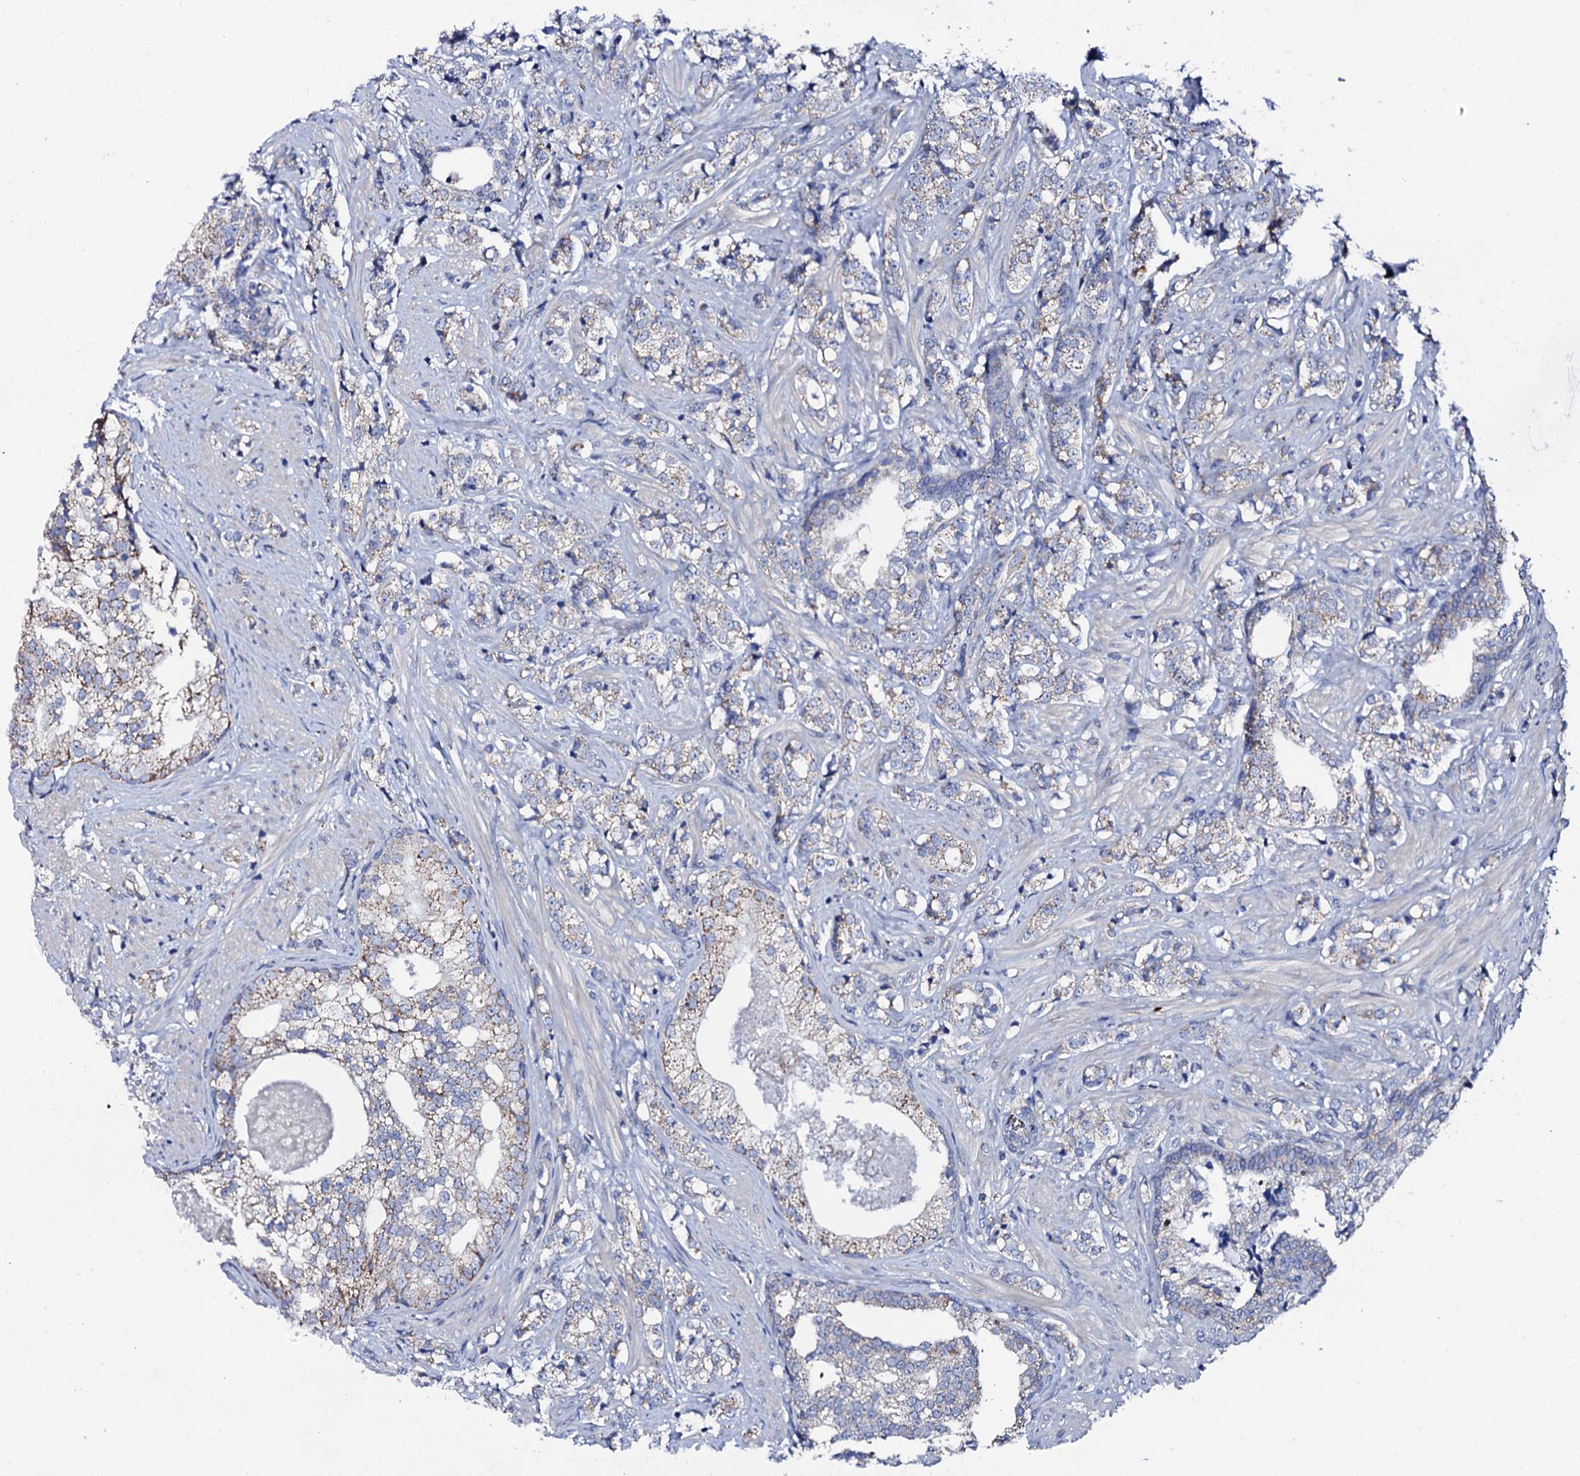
{"staining": {"intensity": "moderate", "quantity": "<25%", "location": "cytoplasmic/membranous"}, "tissue": "prostate cancer", "cell_type": "Tumor cells", "image_type": "cancer", "snomed": [{"axis": "morphology", "description": "Adenocarcinoma, High grade"}, {"axis": "topography", "description": "Prostate"}], "caption": "Human prostate cancer (adenocarcinoma (high-grade)) stained with a protein marker reveals moderate staining in tumor cells.", "gene": "TCAF2", "patient": {"sex": "male", "age": 69}}